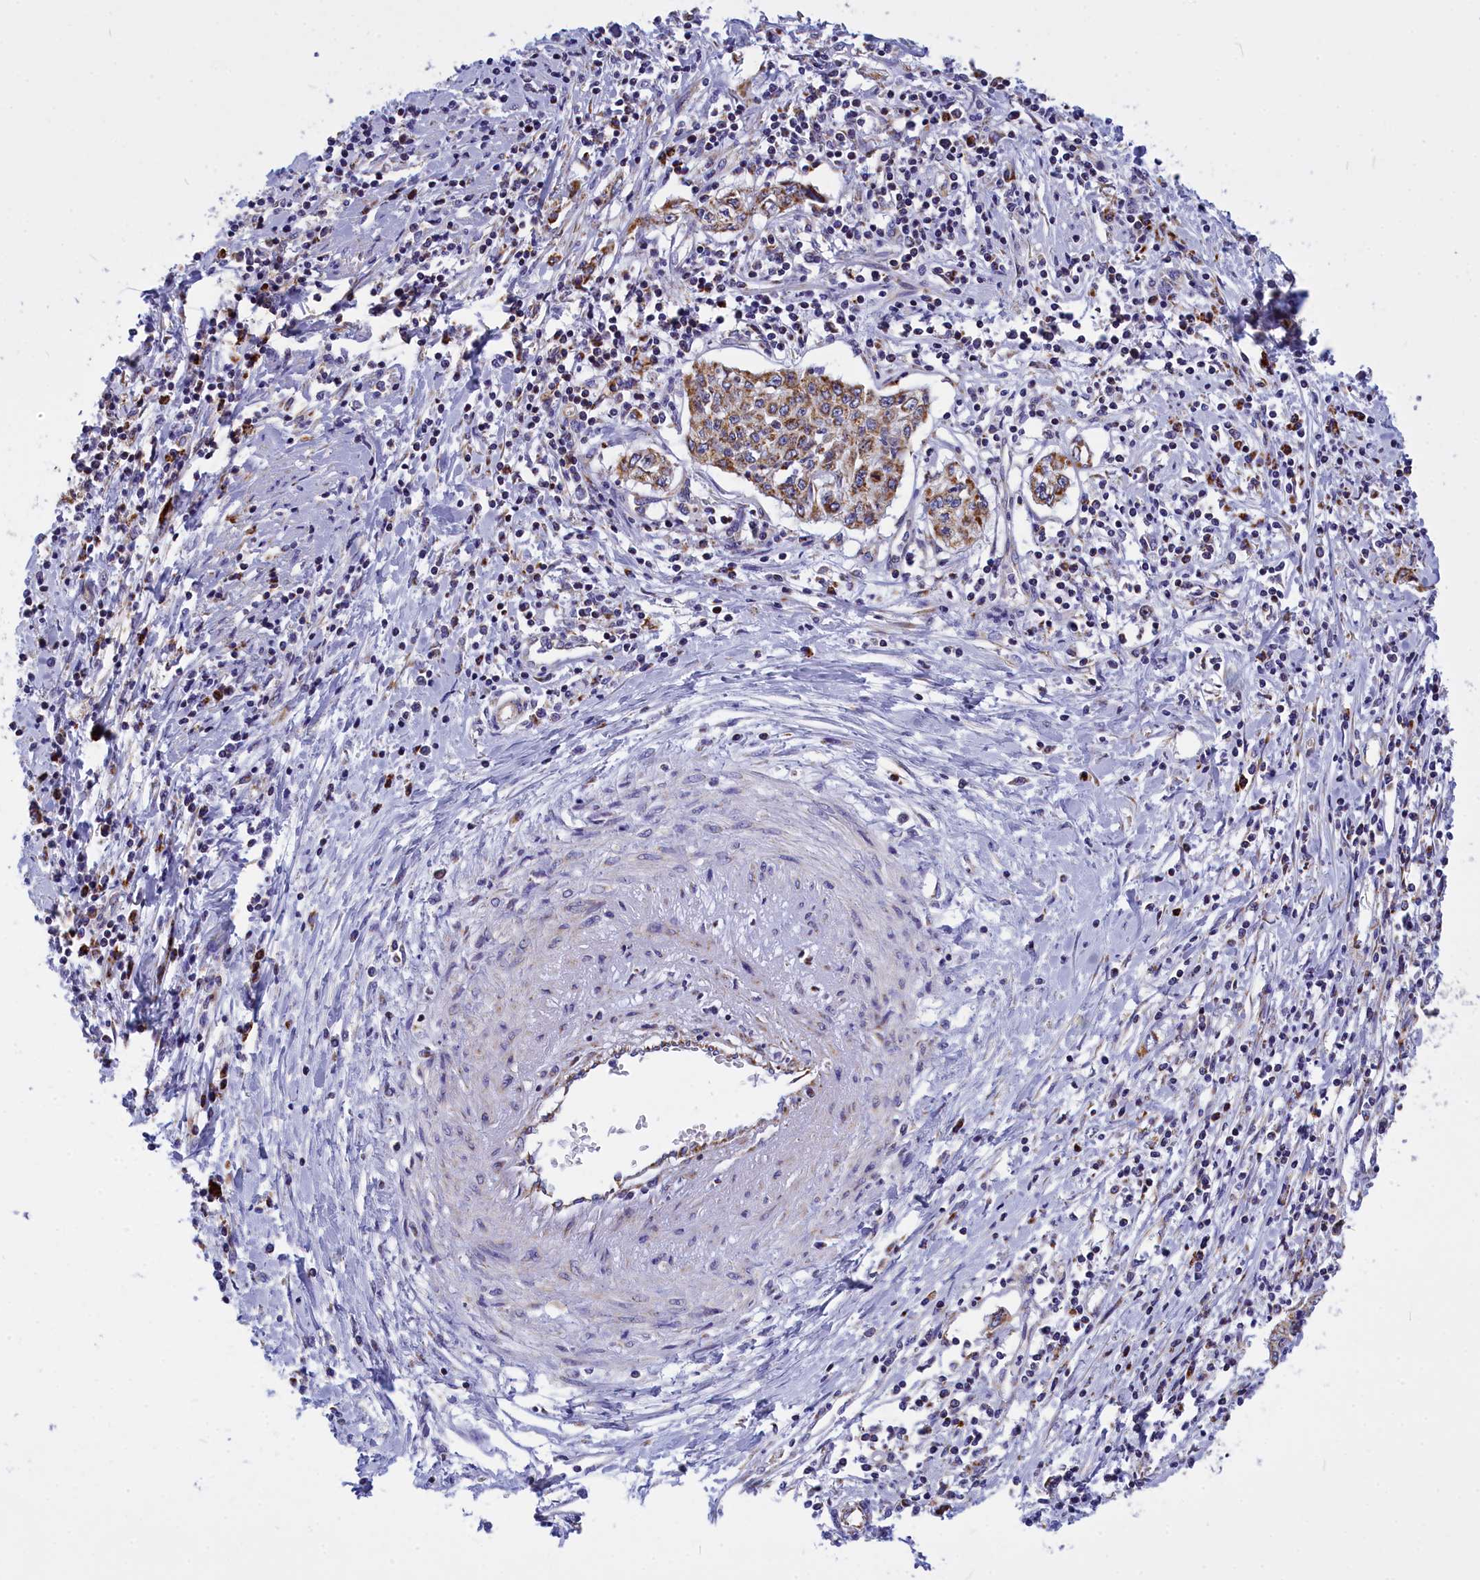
{"staining": {"intensity": "moderate", "quantity": ">75%", "location": "cytoplasmic/membranous"}, "tissue": "cervical cancer", "cell_type": "Tumor cells", "image_type": "cancer", "snomed": [{"axis": "morphology", "description": "Squamous cell carcinoma, NOS"}, {"axis": "topography", "description": "Cervix"}], "caption": "A histopathology image of human cervical cancer (squamous cell carcinoma) stained for a protein shows moderate cytoplasmic/membranous brown staining in tumor cells.", "gene": "VDAC2", "patient": {"sex": "female", "age": 35}}